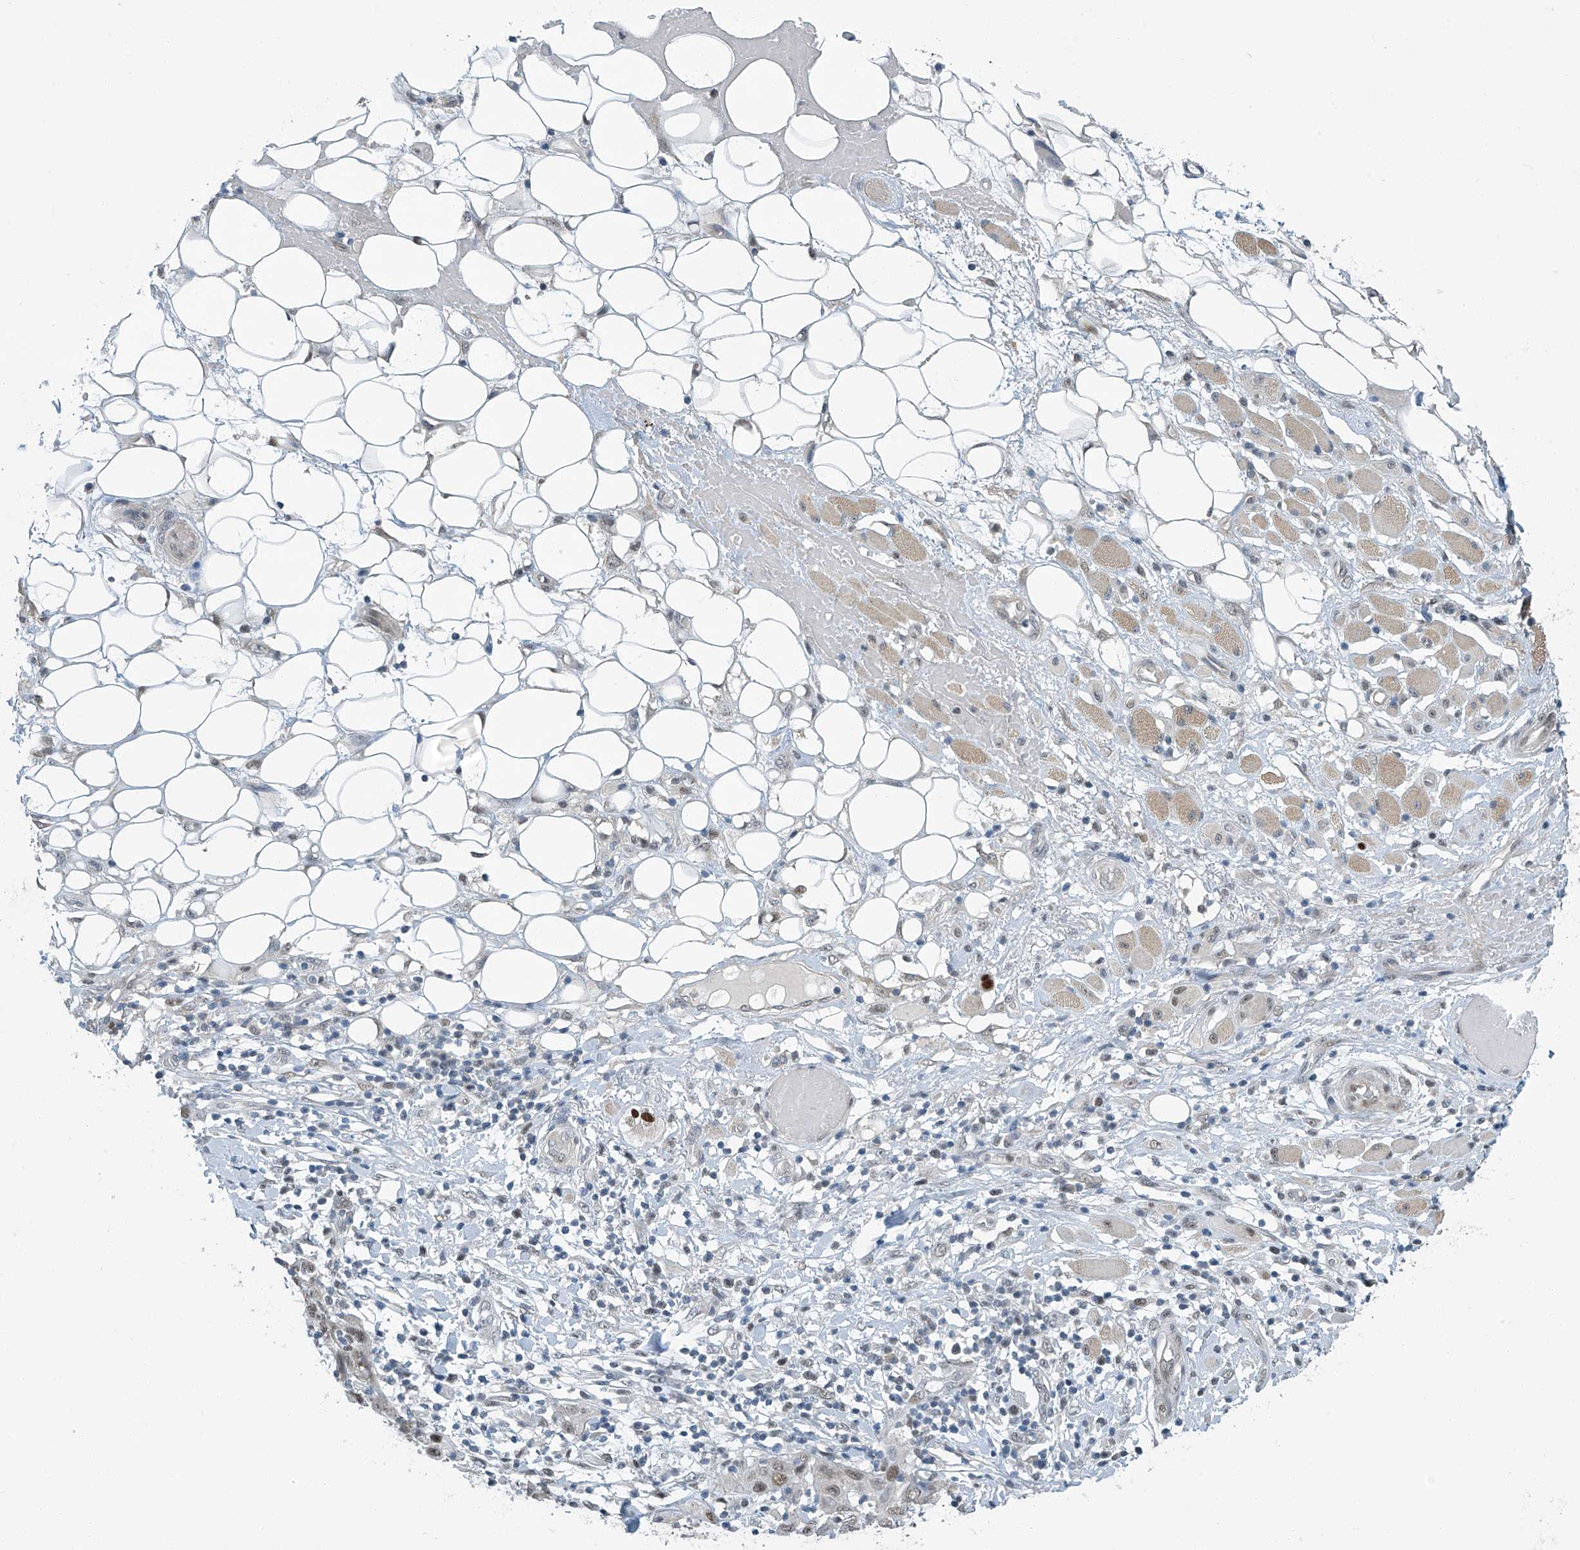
{"staining": {"intensity": "moderate", "quantity": ">75%", "location": "nuclear"}, "tissue": "skin cancer", "cell_type": "Tumor cells", "image_type": "cancer", "snomed": [{"axis": "morphology", "description": "Squamous cell carcinoma, NOS"}, {"axis": "topography", "description": "Skin"}], "caption": "Immunohistochemical staining of skin squamous cell carcinoma shows medium levels of moderate nuclear expression in approximately >75% of tumor cells.", "gene": "TAF8", "patient": {"sex": "female", "age": 88}}